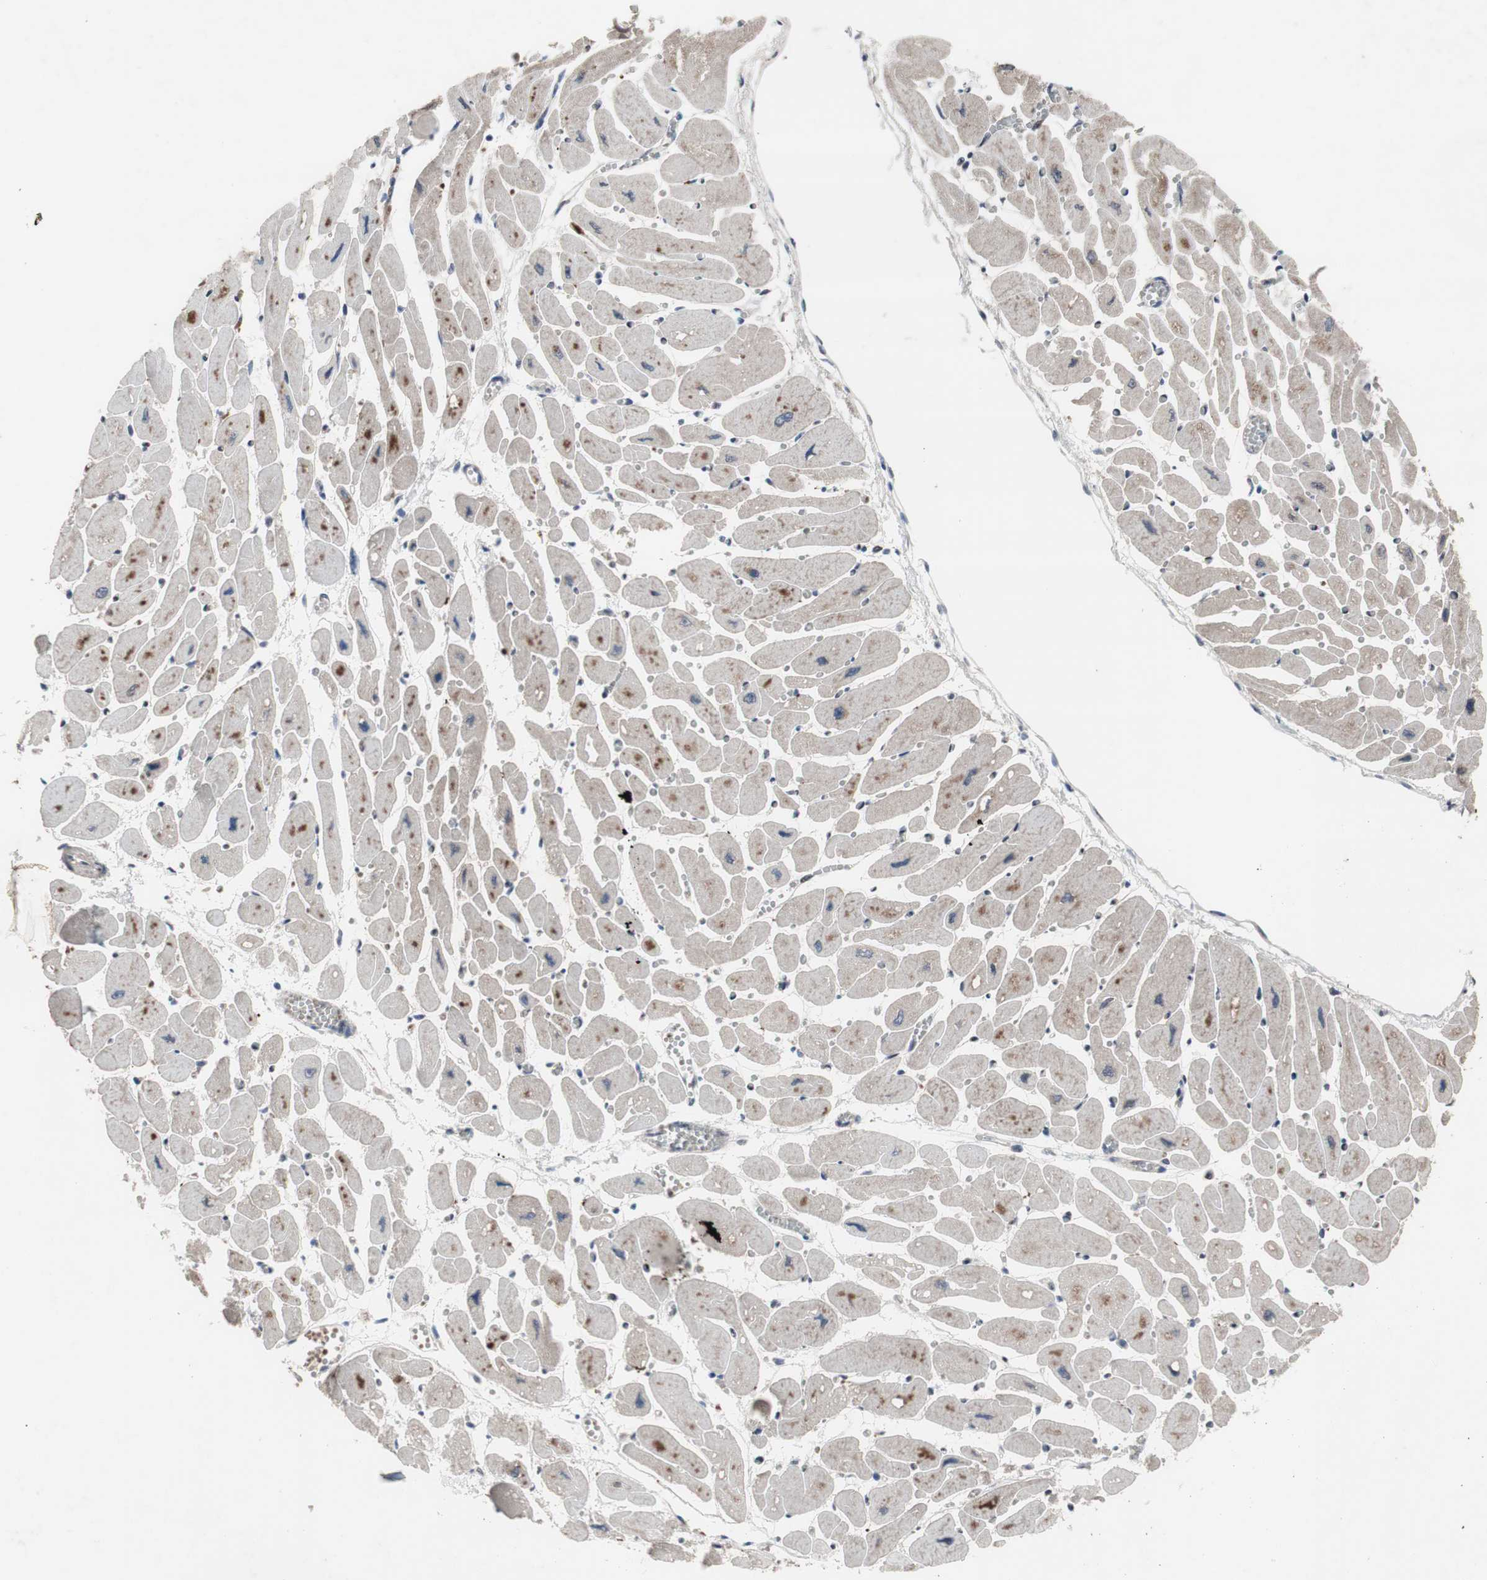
{"staining": {"intensity": "moderate", "quantity": "<25%", "location": "nuclear"}, "tissue": "heart muscle", "cell_type": "Cardiomyocytes", "image_type": "normal", "snomed": [{"axis": "morphology", "description": "Normal tissue, NOS"}, {"axis": "topography", "description": "Heart"}], "caption": "The micrograph reveals staining of benign heart muscle, revealing moderate nuclear protein expression (brown color) within cardiomyocytes.", "gene": "PINX1", "patient": {"sex": "female", "age": 54}}